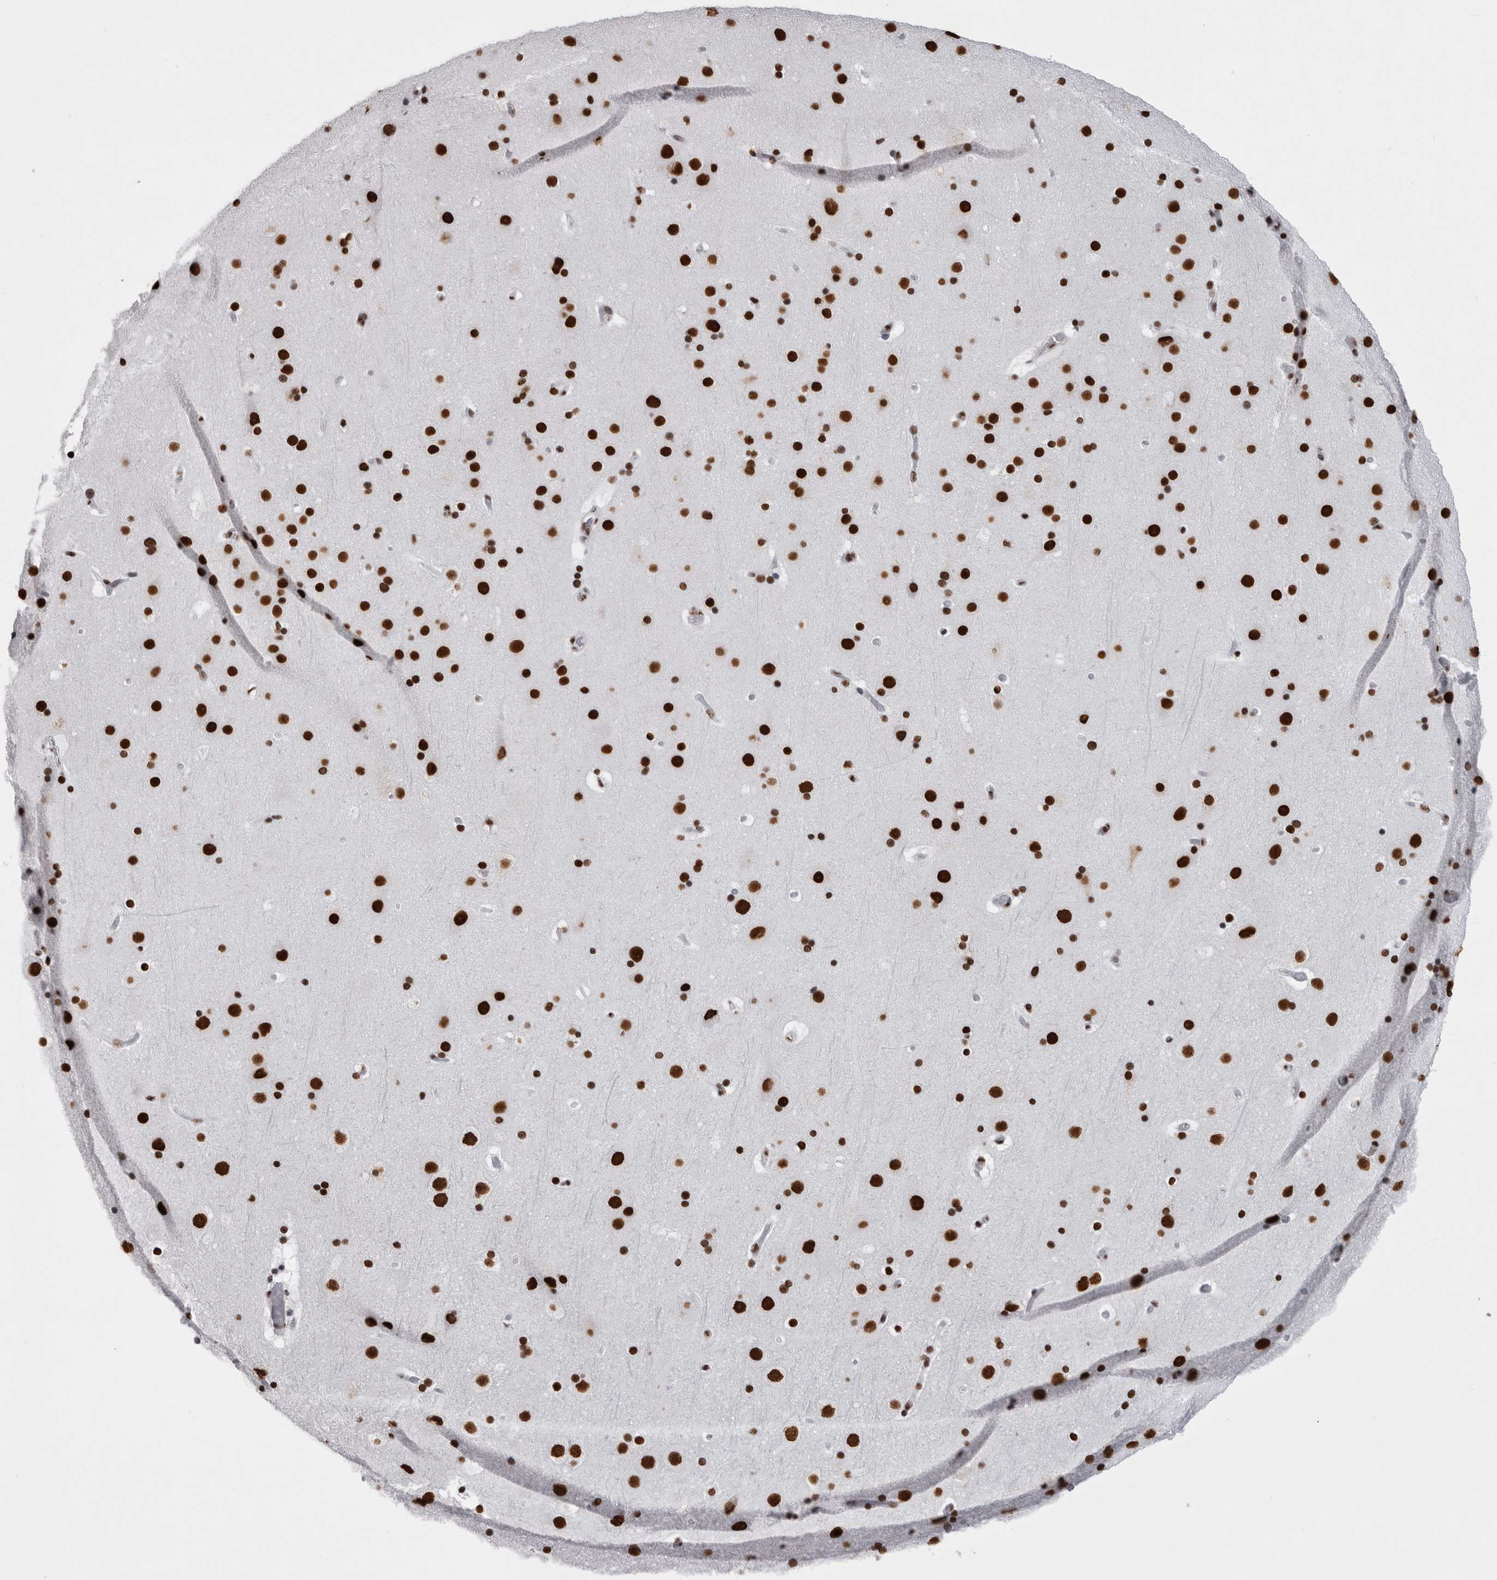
{"staining": {"intensity": "moderate", "quantity": ">75%", "location": "nuclear"}, "tissue": "cerebral cortex", "cell_type": "Endothelial cells", "image_type": "normal", "snomed": [{"axis": "morphology", "description": "Normal tissue, NOS"}, {"axis": "topography", "description": "Cerebral cortex"}], "caption": "Moderate nuclear staining for a protein is identified in about >75% of endothelial cells of unremarkable cerebral cortex using immunohistochemistry (IHC).", "gene": "ALPK3", "patient": {"sex": "male", "age": 57}}